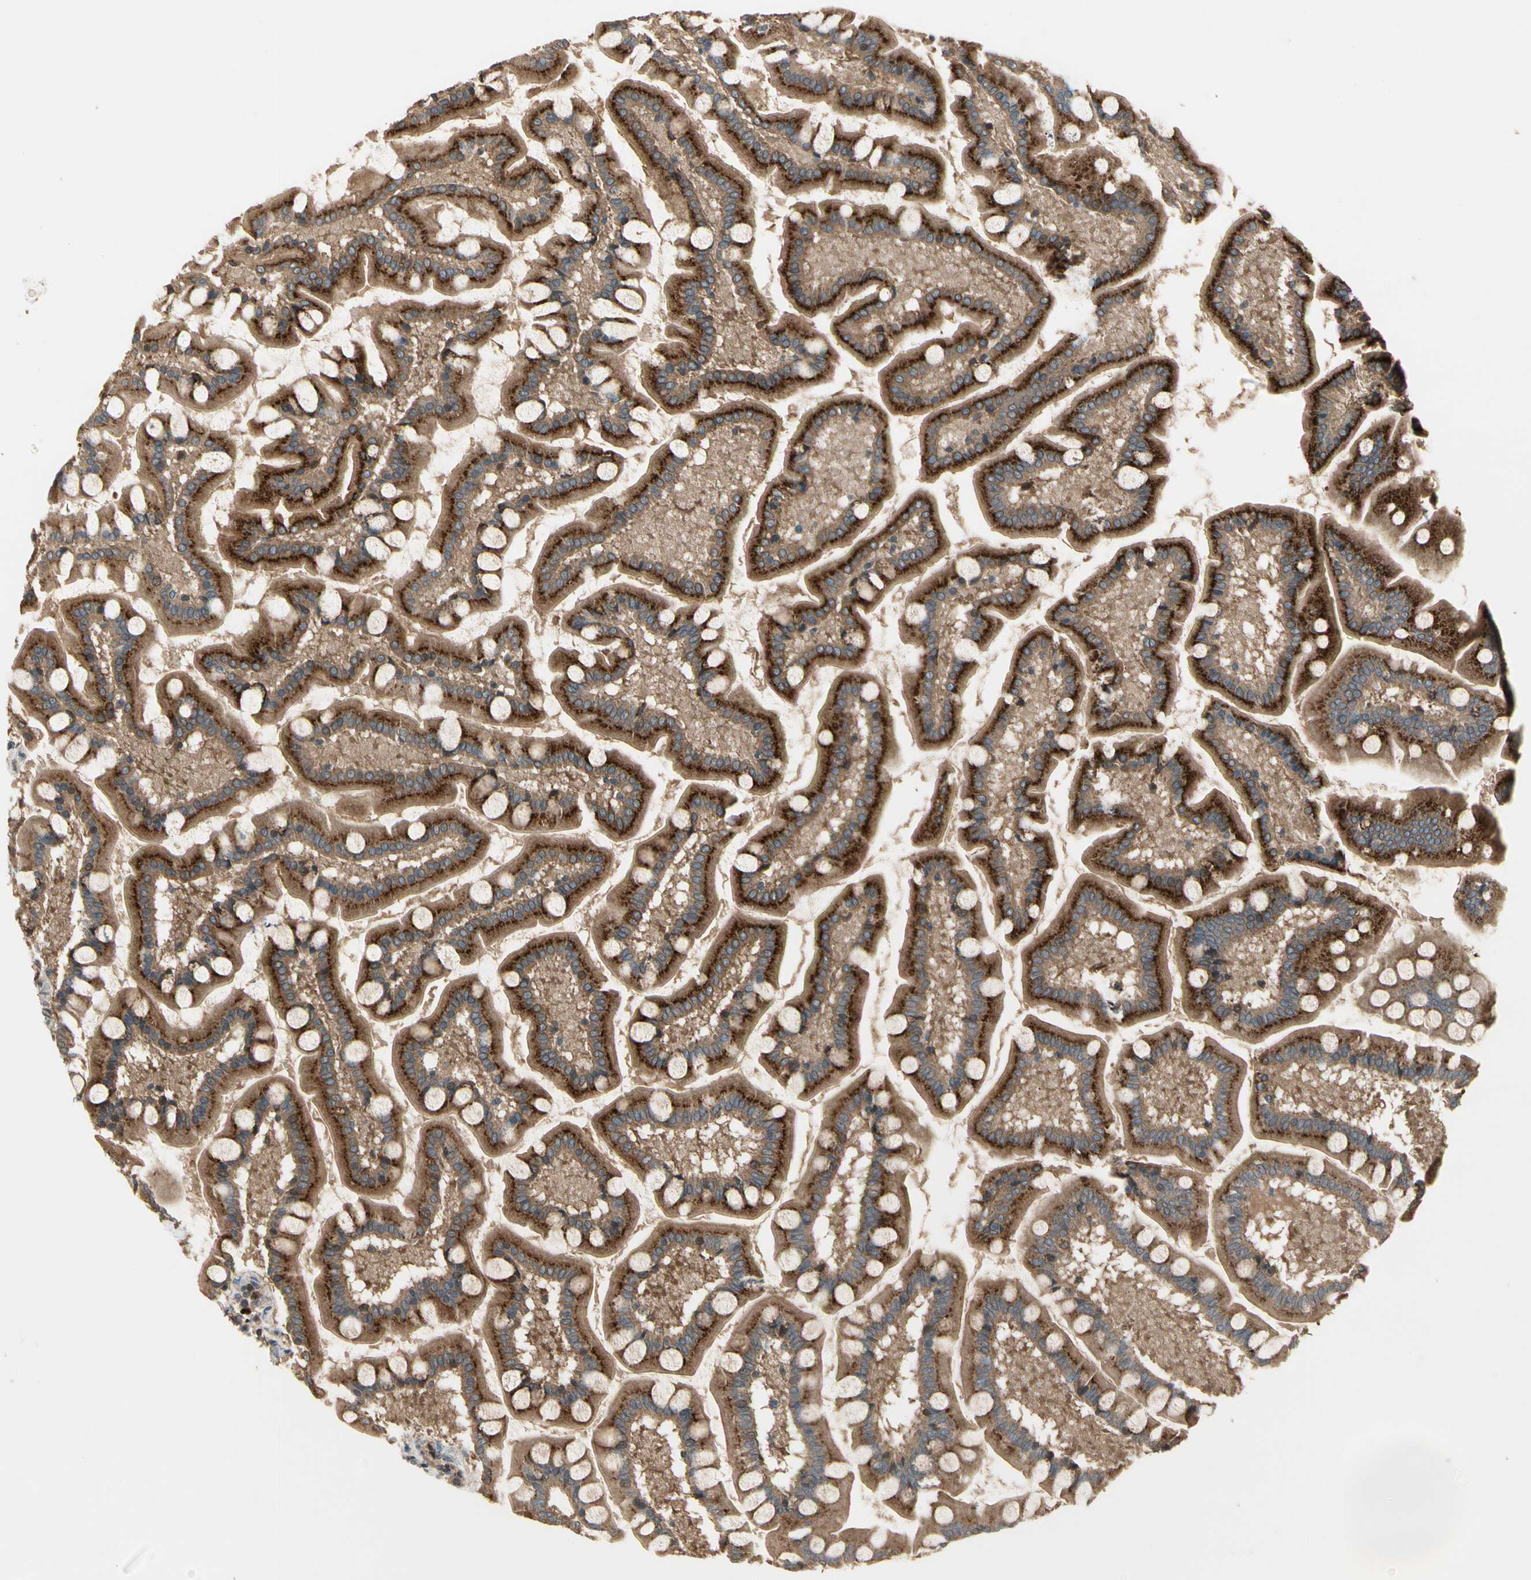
{"staining": {"intensity": "strong", "quantity": ">75%", "location": "cytoplasmic/membranous"}, "tissue": "small intestine", "cell_type": "Glandular cells", "image_type": "normal", "snomed": [{"axis": "morphology", "description": "Normal tissue, NOS"}, {"axis": "topography", "description": "Small intestine"}], "caption": "Immunohistochemical staining of unremarkable human small intestine demonstrates >75% levels of strong cytoplasmic/membranous protein expression in about >75% of glandular cells. (brown staining indicates protein expression, while blue staining denotes nuclei).", "gene": "CGREF1", "patient": {"sex": "male", "age": 41}}